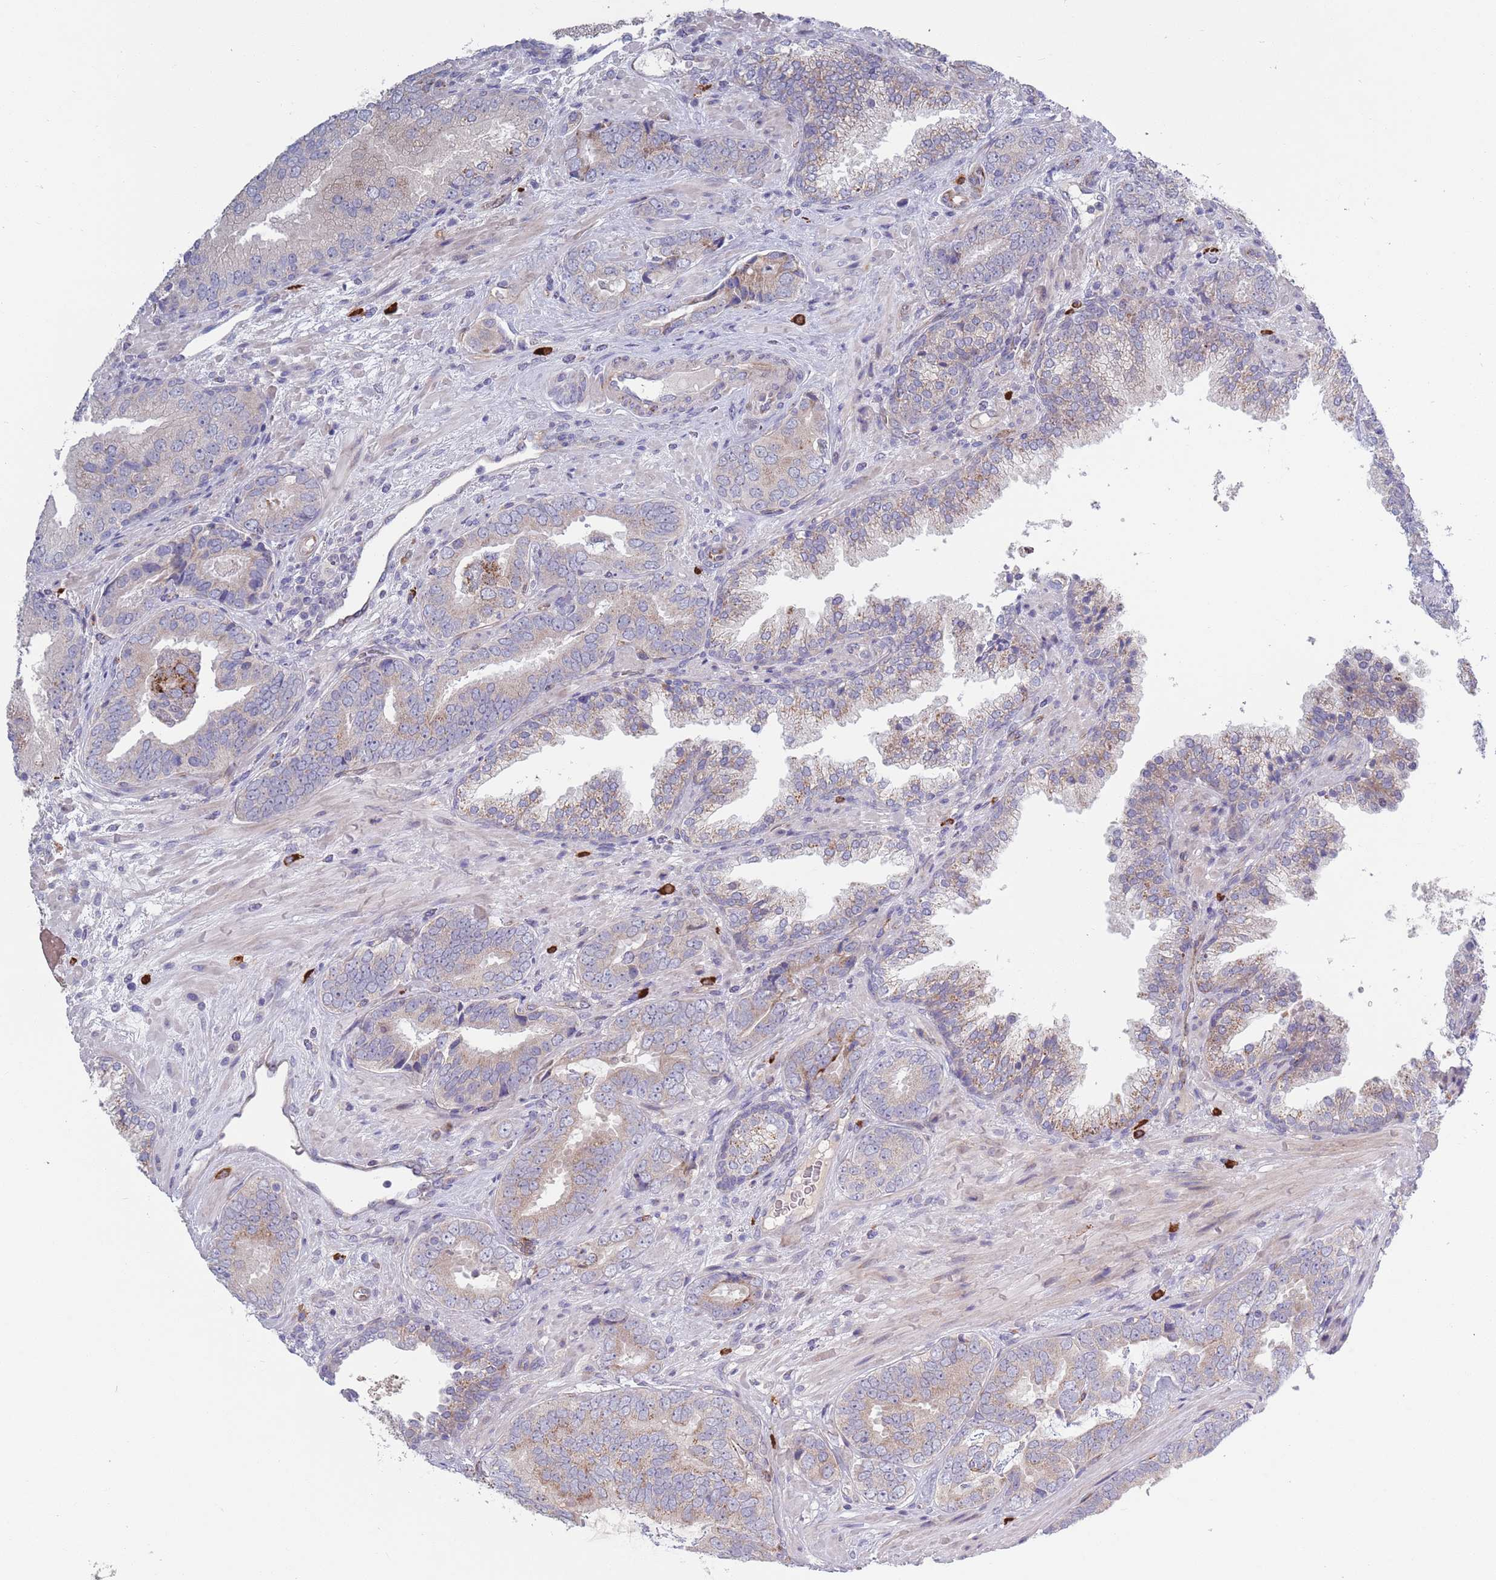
{"staining": {"intensity": "moderate", "quantity": "25%-75%", "location": "cytoplasmic/membranous"}, "tissue": "prostate cancer", "cell_type": "Tumor cells", "image_type": "cancer", "snomed": [{"axis": "morphology", "description": "Adenocarcinoma, High grade"}, {"axis": "topography", "description": "Prostate"}], "caption": "Human prostate cancer (high-grade adenocarcinoma) stained with a brown dye shows moderate cytoplasmic/membranous positive positivity in approximately 25%-75% of tumor cells.", "gene": "TYW1", "patient": {"sex": "male", "age": 71}}